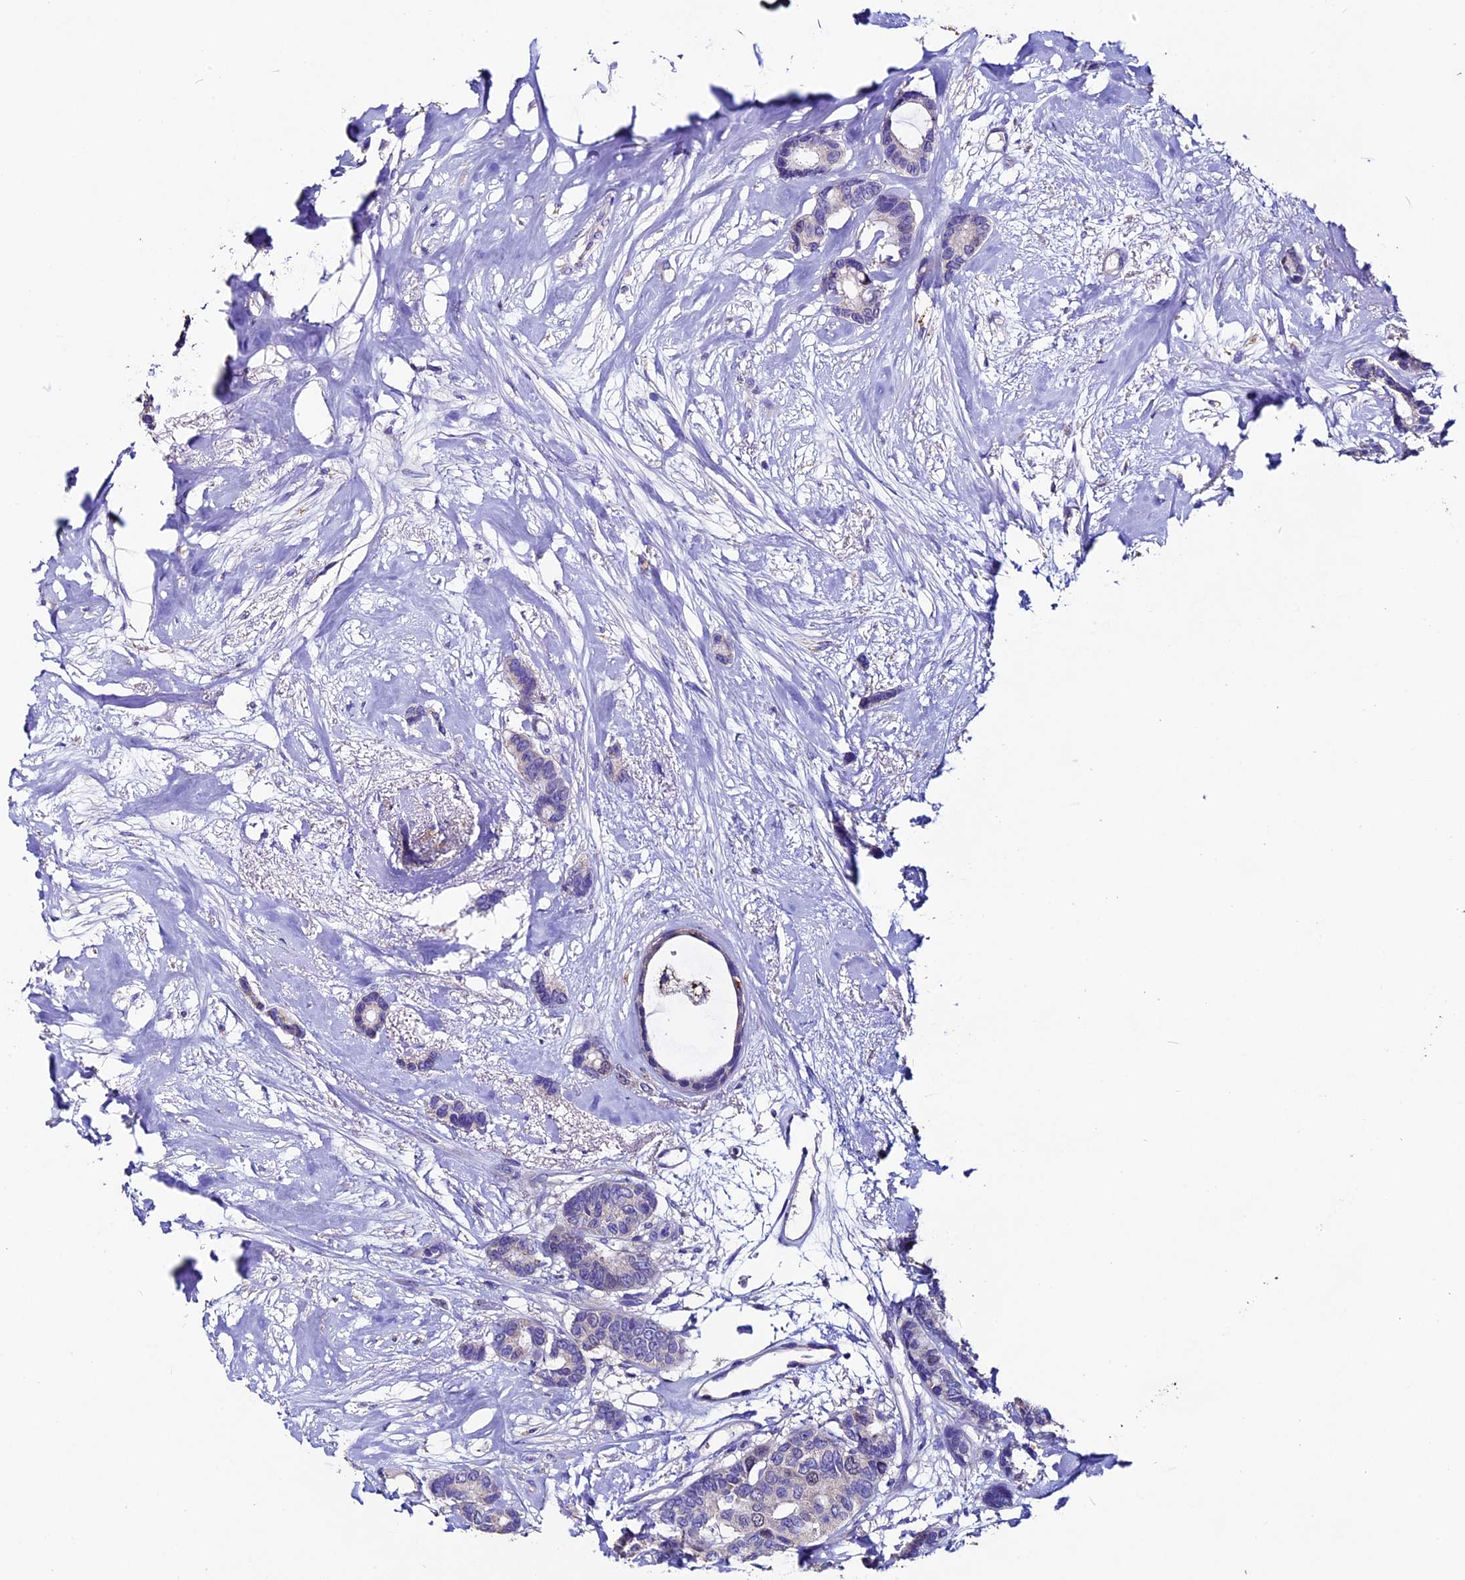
{"staining": {"intensity": "negative", "quantity": "none", "location": "none"}, "tissue": "breast cancer", "cell_type": "Tumor cells", "image_type": "cancer", "snomed": [{"axis": "morphology", "description": "Duct carcinoma"}, {"axis": "topography", "description": "Breast"}], "caption": "The photomicrograph reveals no staining of tumor cells in breast cancer.", "gene": "FBXW9", "patient": {"sex": "female", "age": 87}}